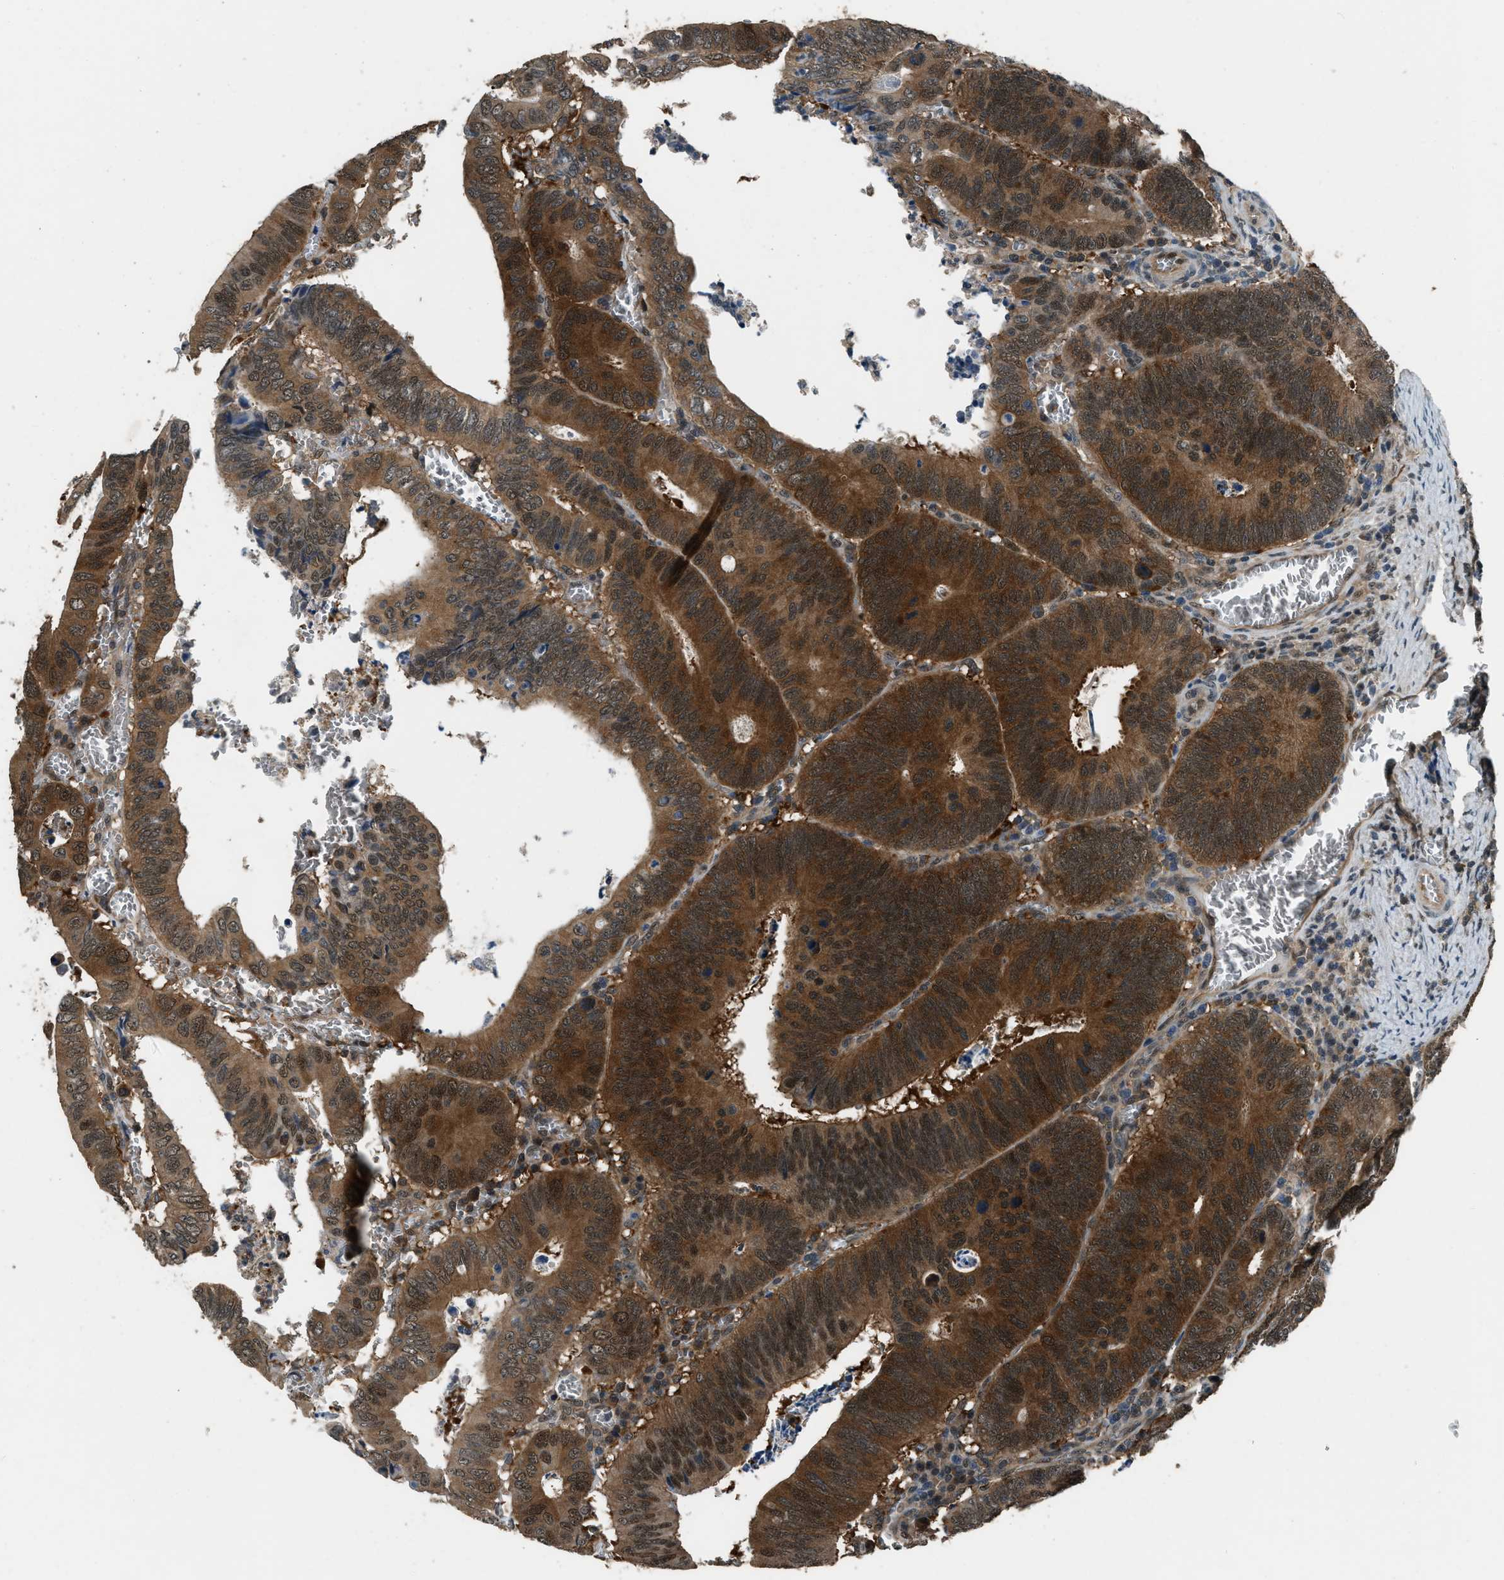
{"staining": {"intensity": "moderate", "quantity": ">75%", "location": "cytoplasmic/membranous,nuclear"}, "tissue": "colorectal cancer", "cell_type": "Tumor cells", "image_type": "cancer", "snomed": [{"axis": "morphology", "description": "Inflammation, NOS"}, {"axis": "morphology", "description": "Adenocarcinoma, NOS"}, {"axis": "topography", "description": "Colon"}], "caption": "Immunohistochemical staining of colorectal cancer exhibits medium levels of moderate cytoplasmic/membranous and nuclear protein positivity in approximately >75% of tumor cells.", "gene": "NUDCD3", "patient": {"sex": "male", "age": 72}}